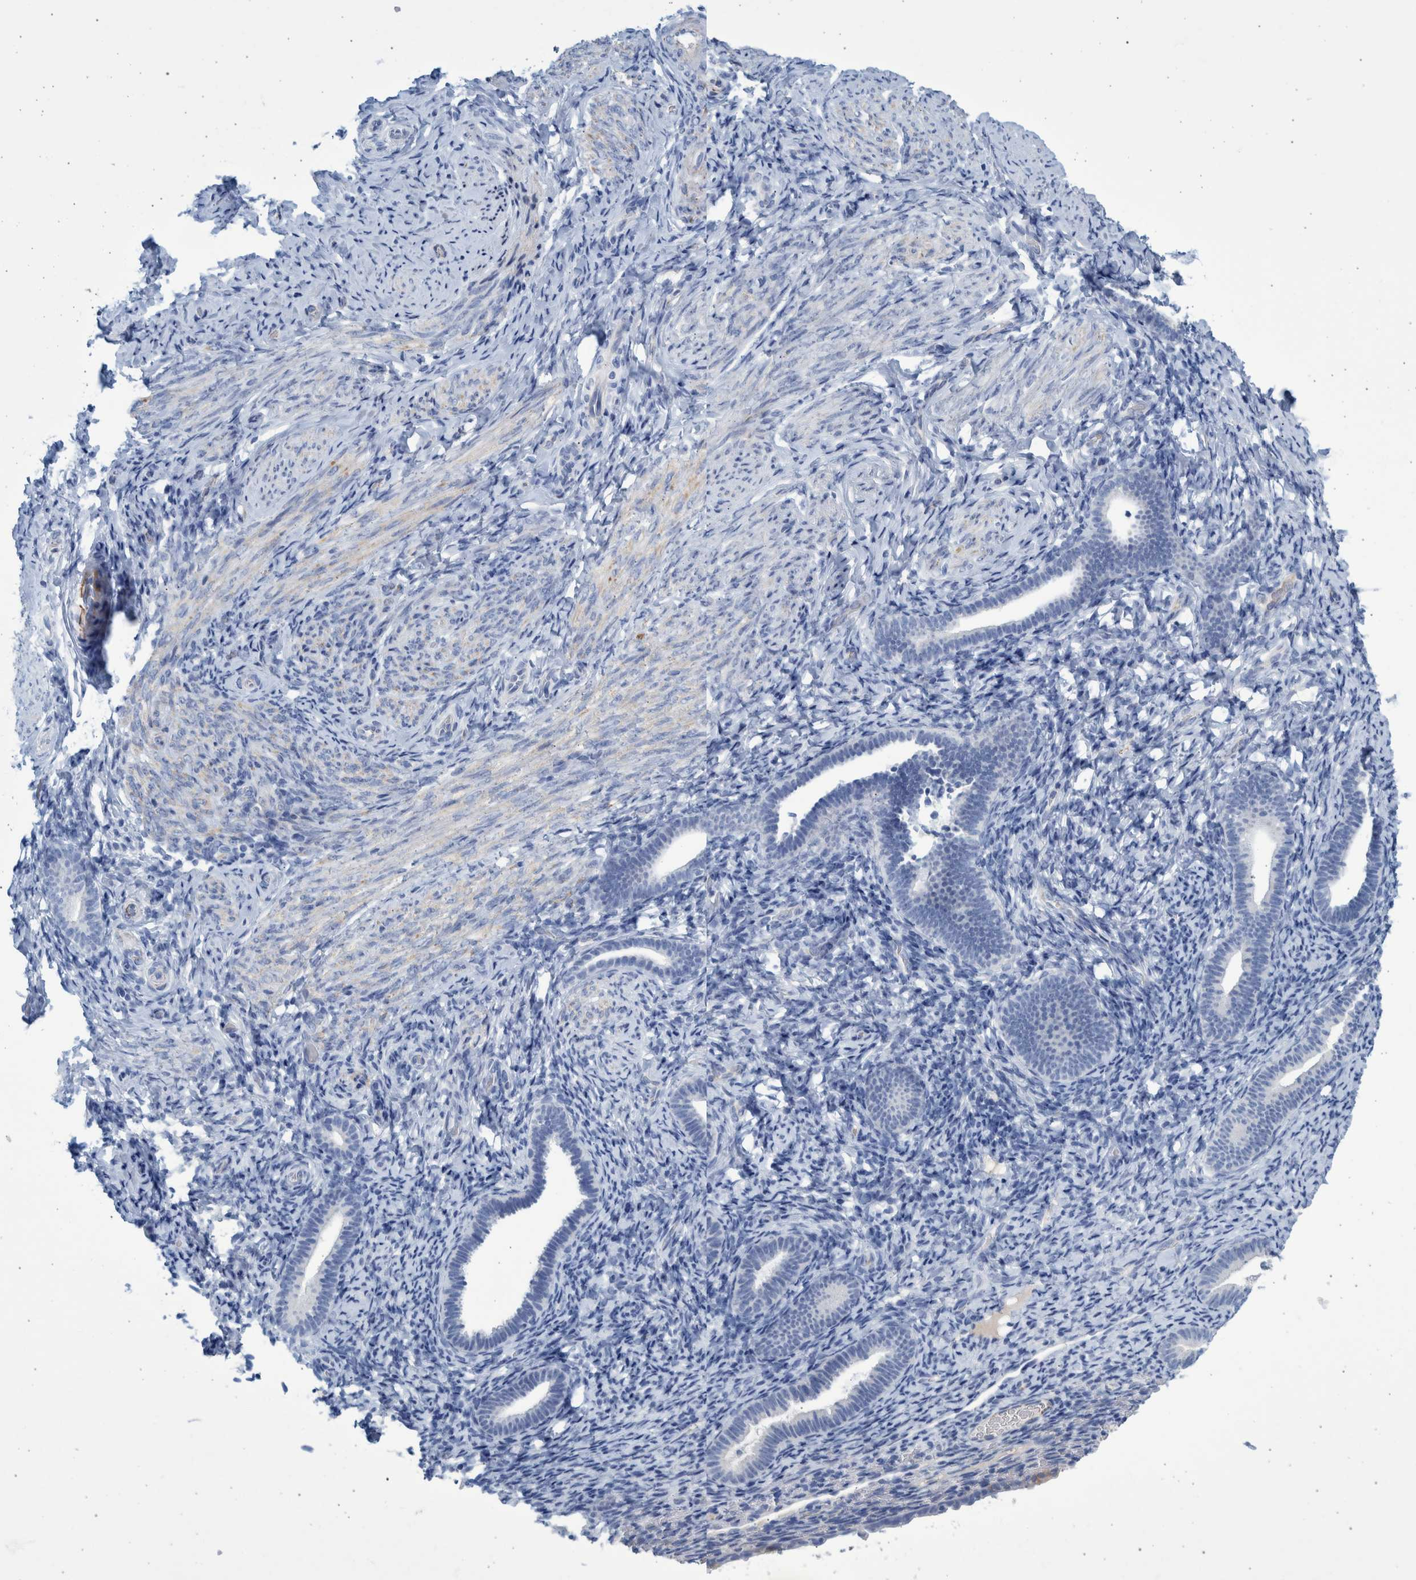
{"staining": {"intensity": "negative", "quantity": "none", "location": "none"}, "tissue": "endometrium", "cell_type": "Cells in endometrial stroma", "image_type": "normal", "snomed": [{"axis": "morphology", "description": "Normal tissue, NOS"}, {"axis": "topography", "description": "Endometrium"}], "caption": "Immunohistochemistry (IHC) photomicrograph of benign human endometrium stained for a protein (brown), which reveals no expression in cells in endometrial stroma. (Stains: DAB (3,3'-diaminobenzidine) immunohistochemistry (IHC) with hematoxylin counter stain, Microscopy: brightfield microscopy at high magnification).", "gene": "SLC34A3", "patient": {"sex": "female", "age": 51}}